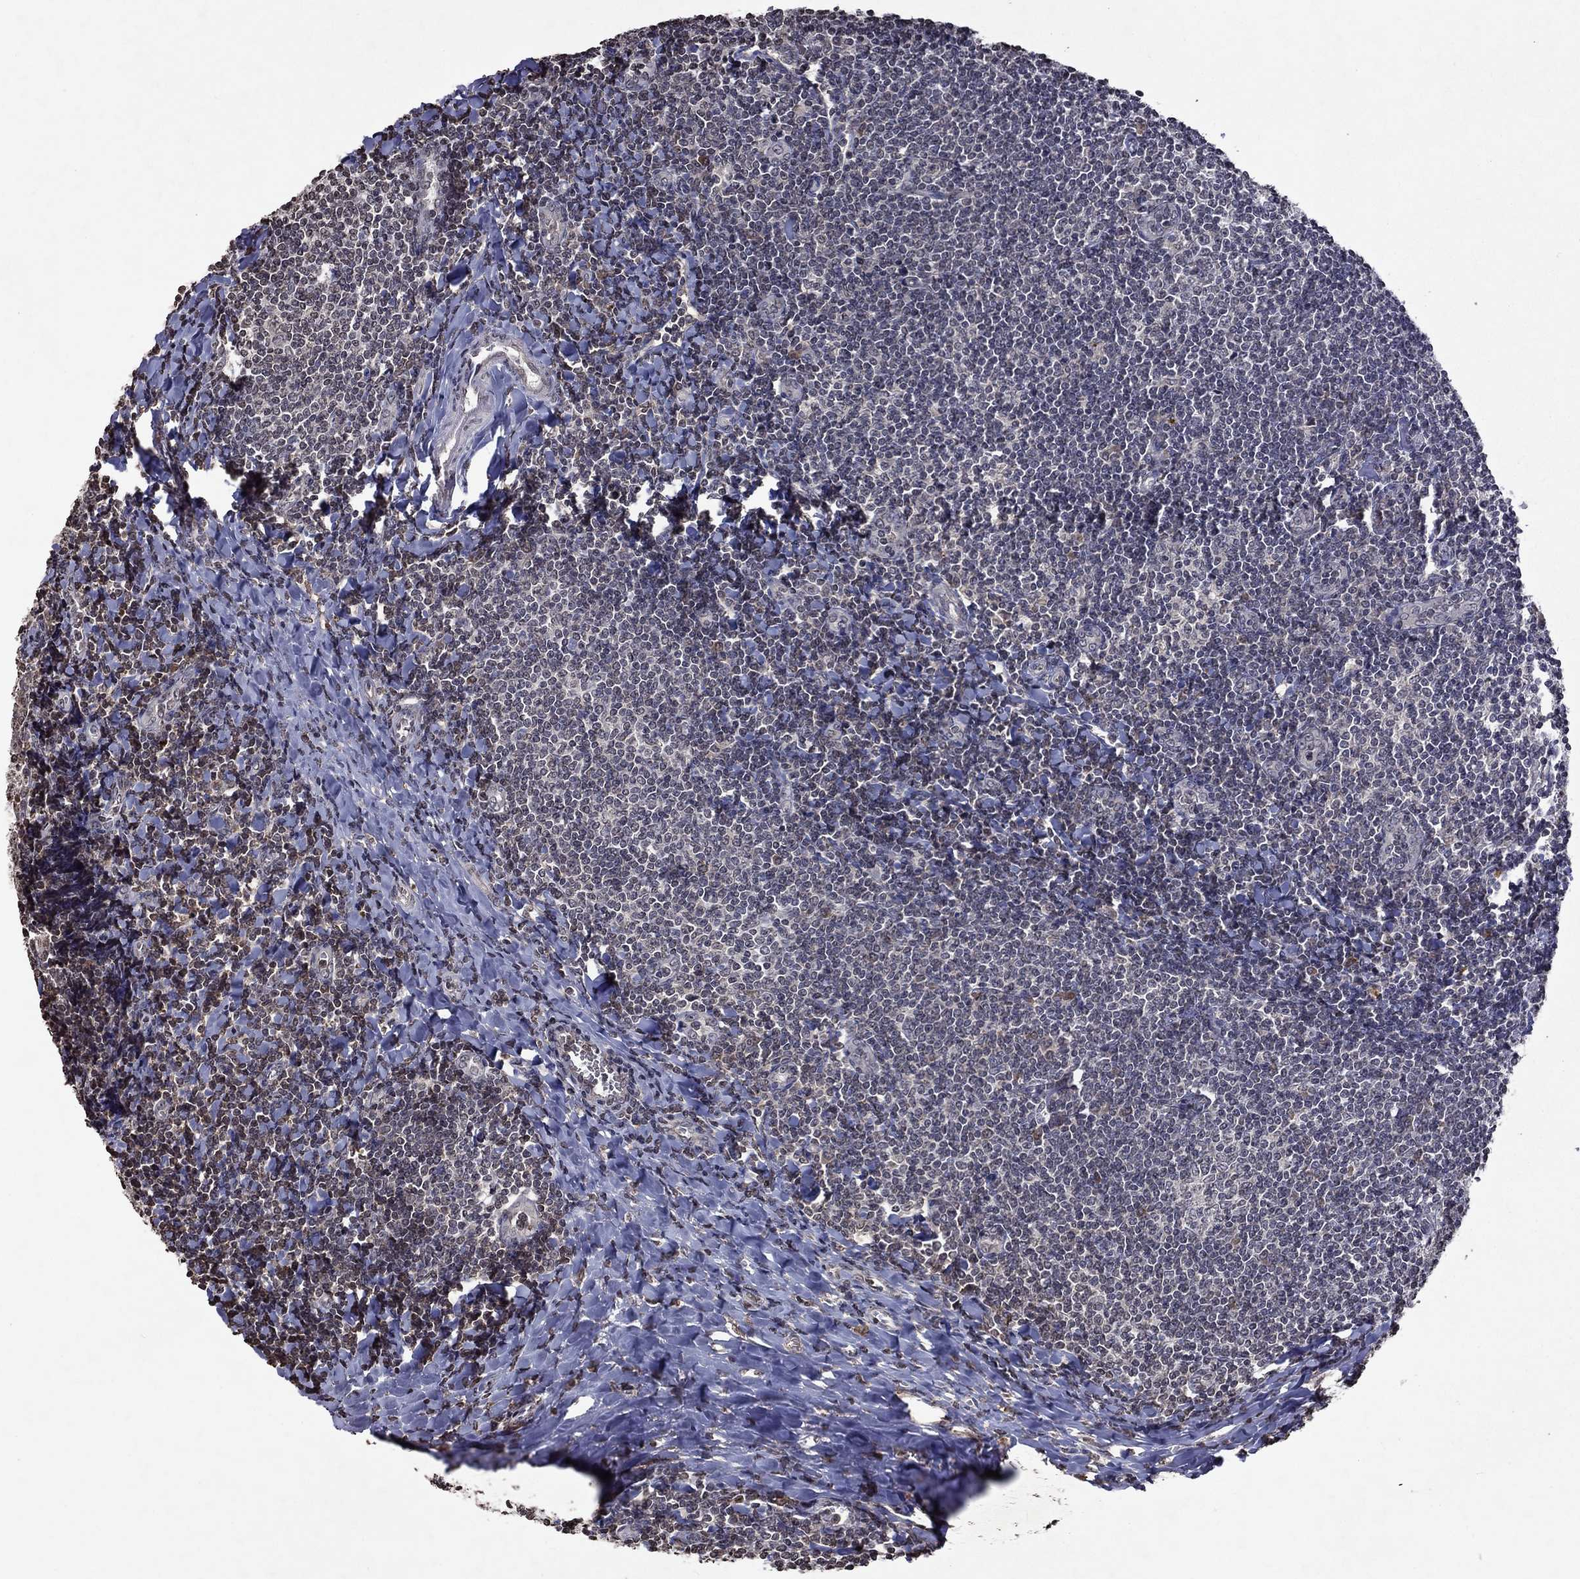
{"staining": {"intensity": "negative", "quantity": "none", "location": "none"}, "tissue": "tonsil", "cell_type": "Germinal center cells", "image_type": "normal", "snomed": [{"axis": "morphology", "description": "Normal tissue, NOS"}, {"axis": "topography", "description": "Tonsil"}], "caption": "Immunohistochemistry (IHC) image of normal tonsil: human tonsil stained with DAB reveals no significant protein positivity in germinal center cells. (DAB immunohistochemistry (IHC), high magnification).", "gene": "NLGN1", "patient": {"sex": "female", "age": 12}}